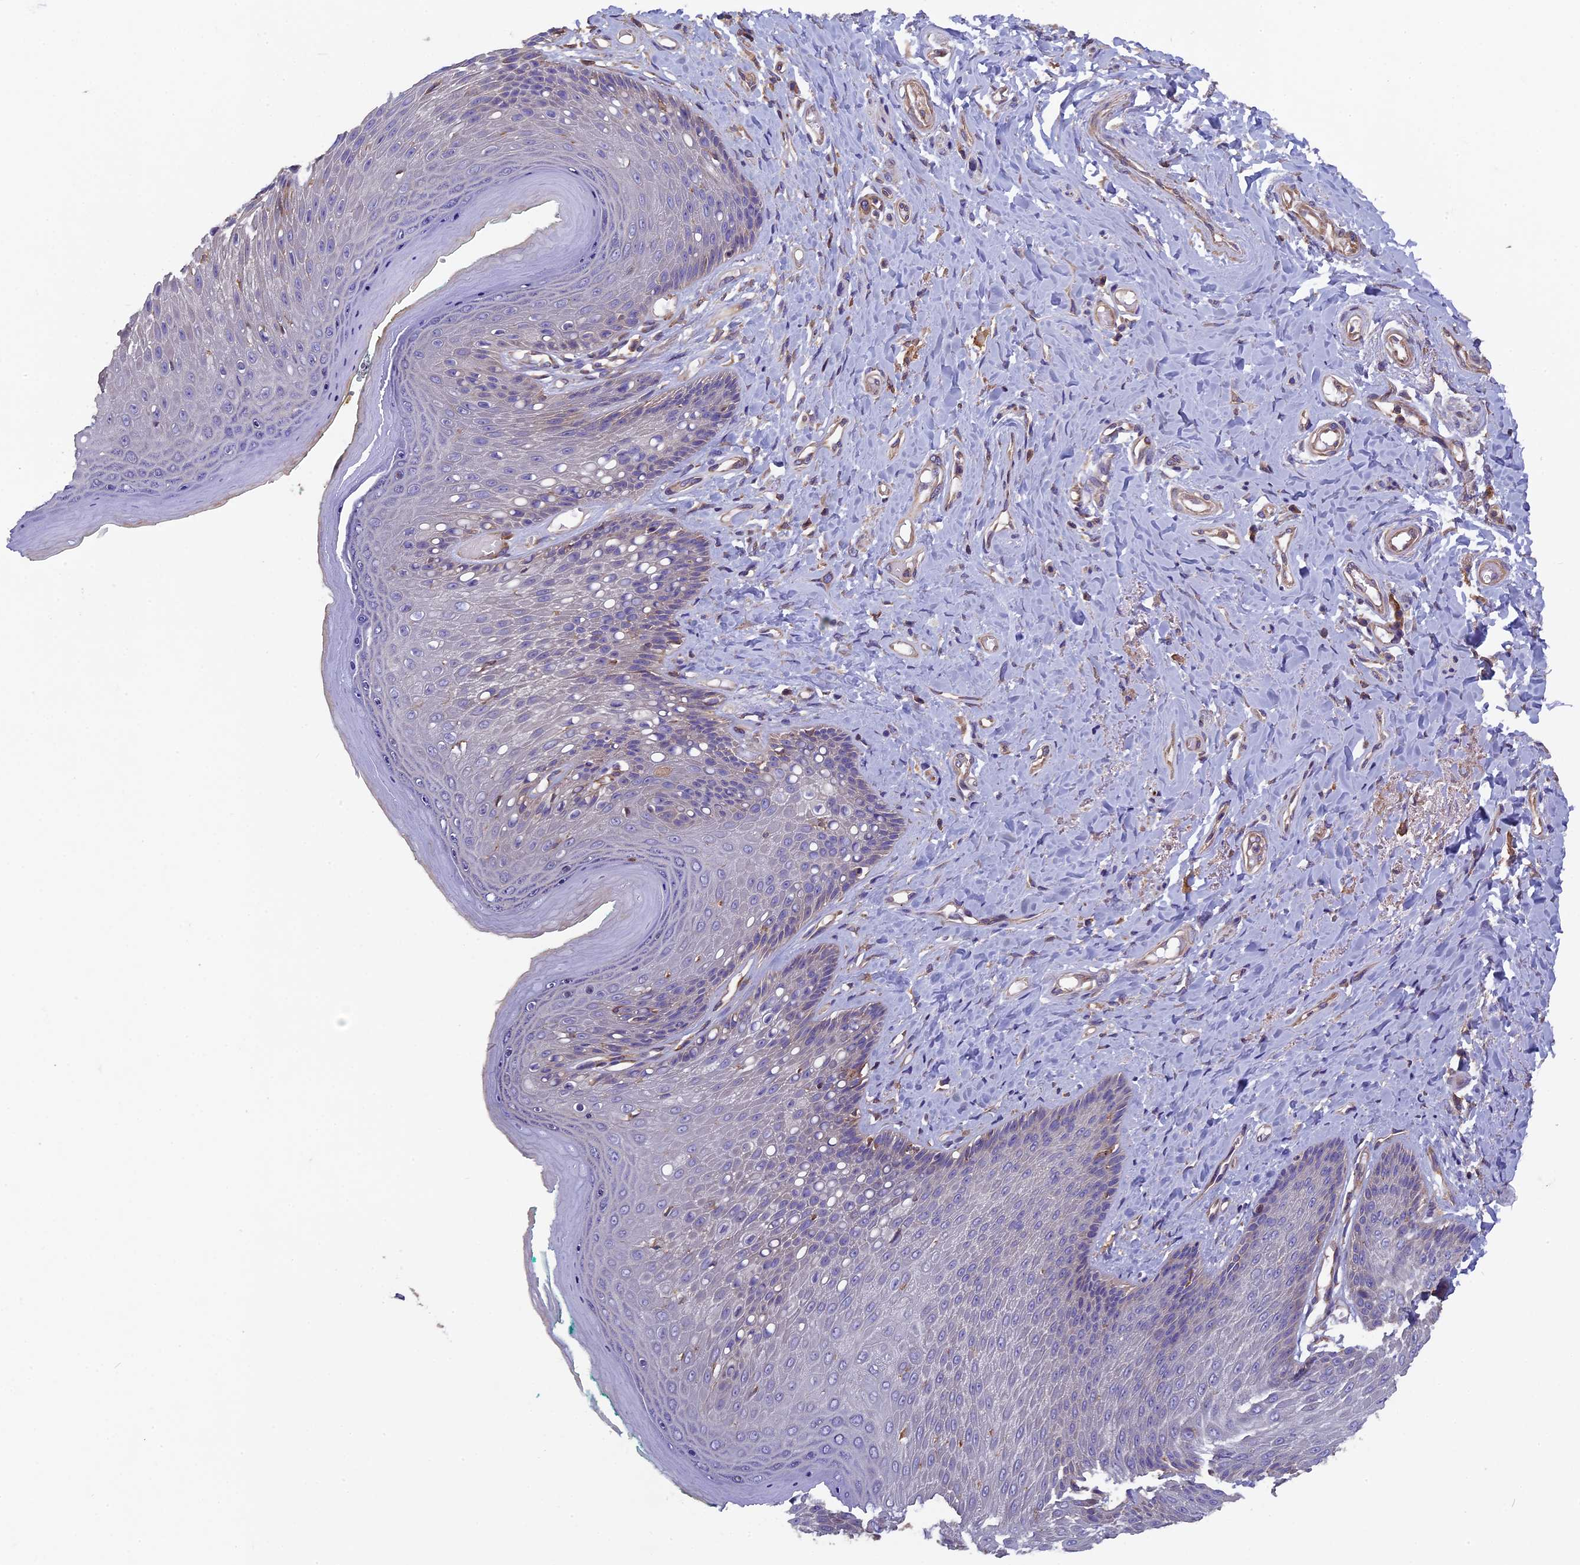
{"staining": {"intensity": "weak", "quantity": "<25%", "location": "cytoplasmic/membranous"}, "tissue": "skin", "cell_type": "Epidermal cells", "image_type": "normal", "snomed": [{"axis": "morphology", "description": "Normal tissue, NOS"}, {"axis": "topography", "description": "Anal"}], "caption": "Immunohistochemistry of normal human skin exhibits no expression in epidermal cells.", "gene": "CCDC153", "patient": {"sex": "male", "age": 78}}